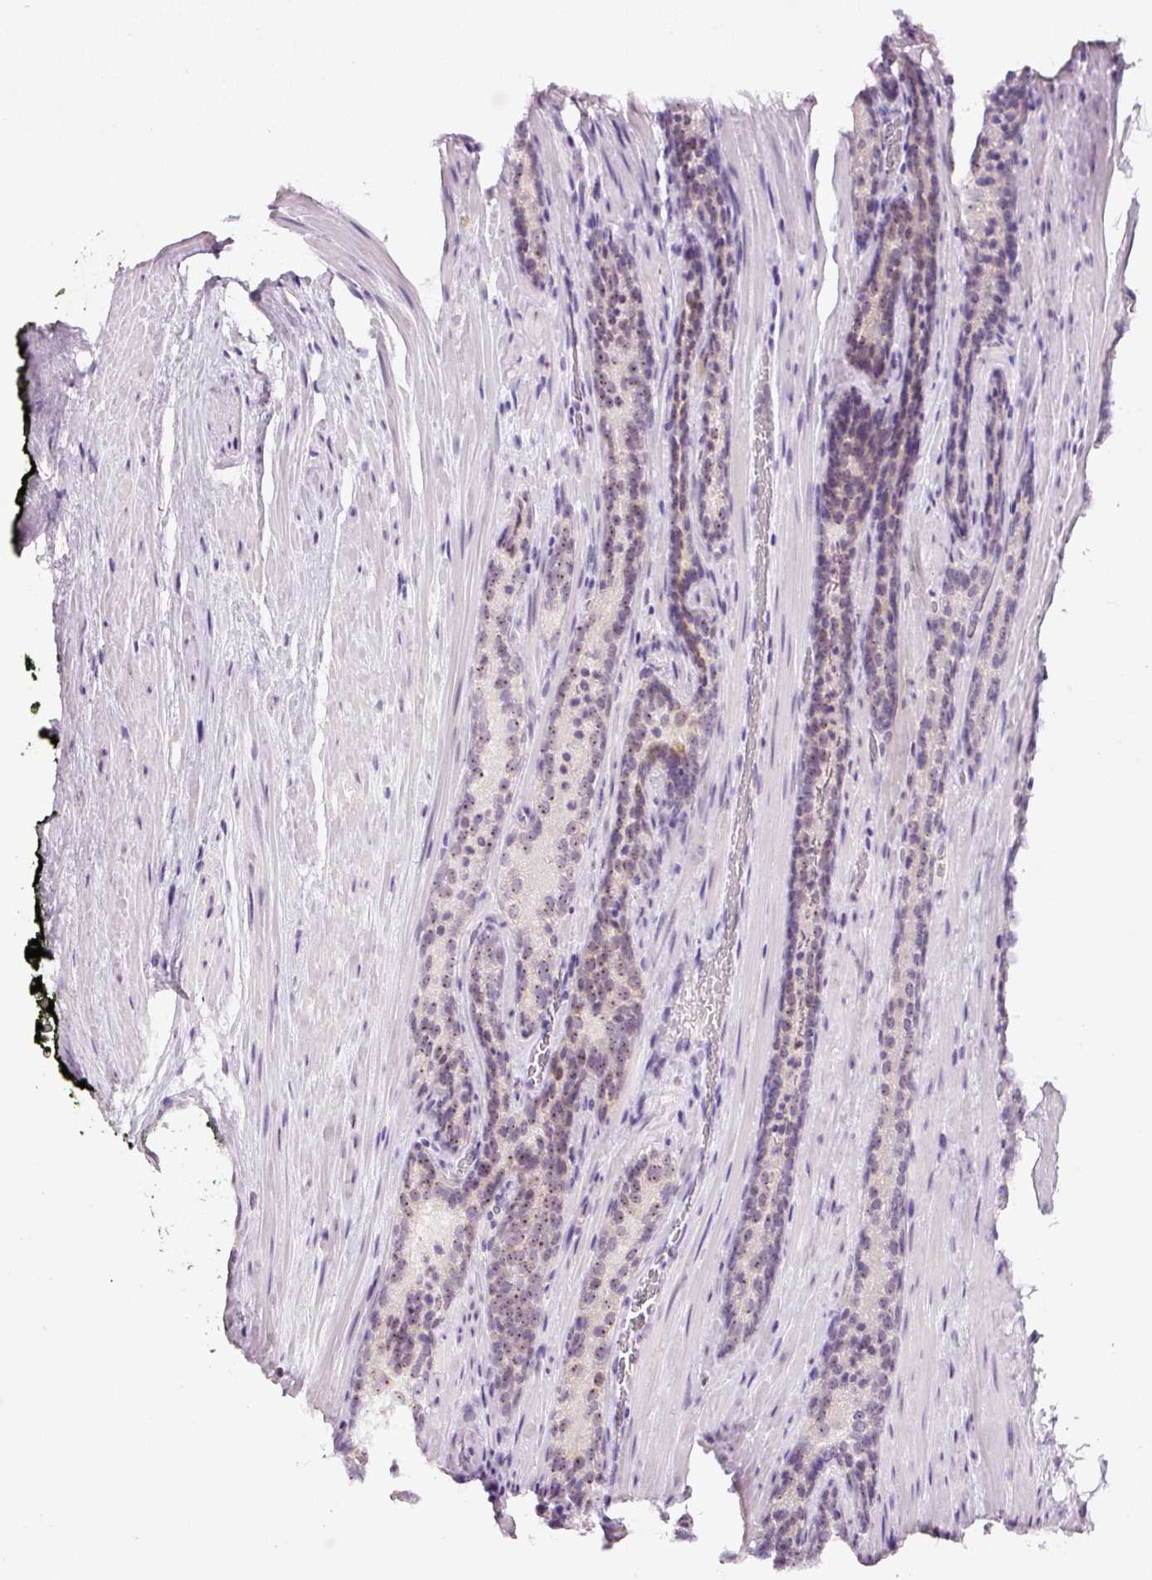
{"staining": {"intensity": "weak", "quantity": "25%-75%", "location": "nuclear"}, "tissue": "prostate cancer", "cell_type": "Tumor cells", "image_type": "cancer", "snomed": [{"axis": "morphology", "description": "Adenocarcinoma, Low grade"}, {"axis": "topography", "description": "Prostate"}], "caption": "A low amount of weak nuclear staining is seen in about 25%-75% of tumor cells in low-grade adenocarcinoma (prostate) tissue.", "gene": "GCG", "patient": {"sex": "male", "age": 58}}